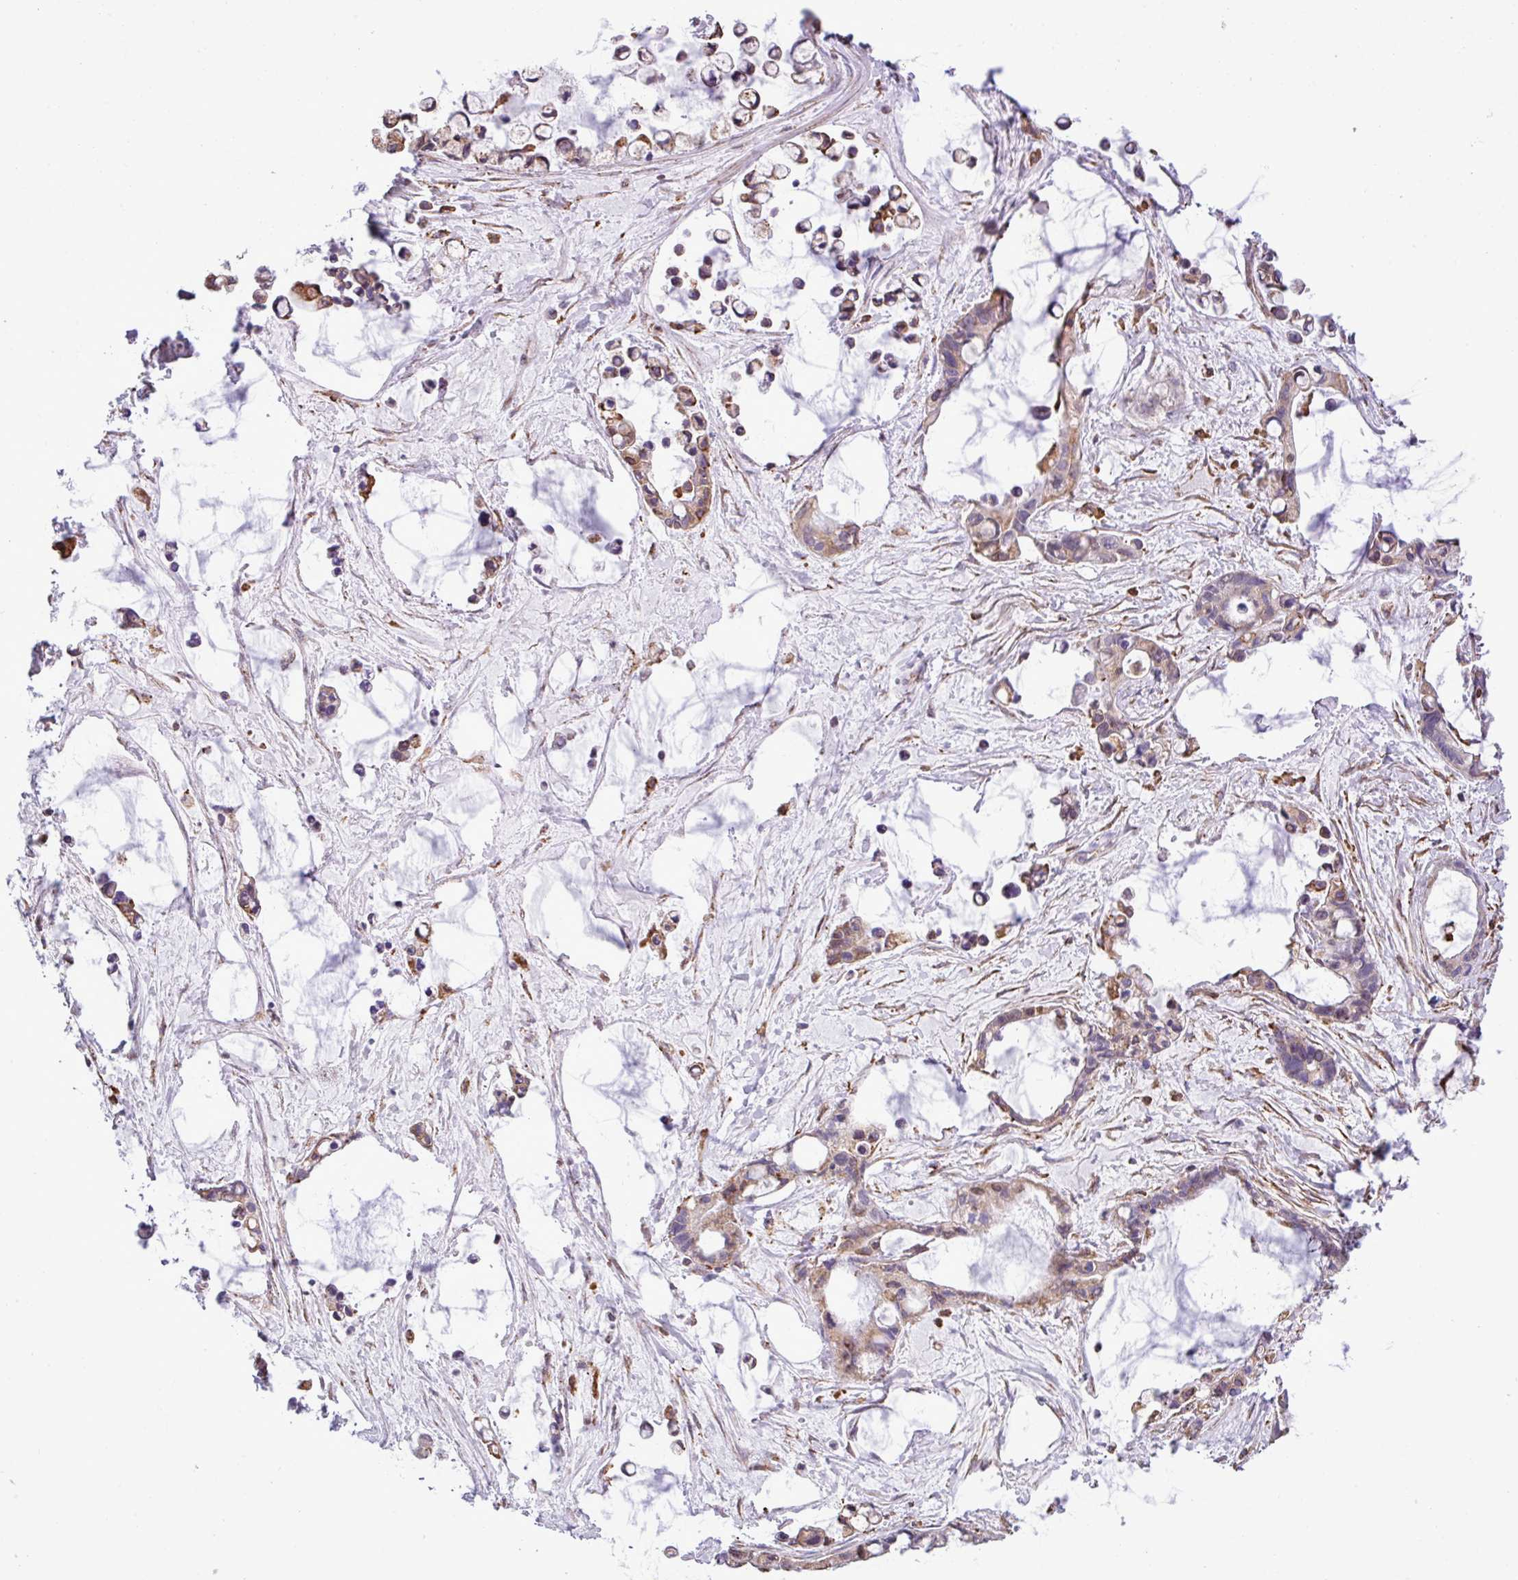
{"staining": {"intensity": "weak", "quantity": "<25%", "location": "cytoplasmic/membranous"}, "tissue": "ovarian cancer", "cell_type": "Tumor cells", "image_type": "cancer", "snomed": [{"axis": "morphology", "description": "Cystadenocarcinoma, mucinous, NOS"}, {"axis": "topography", "description": "Ovary"}], "caption": "There is no significant staining in tumor cells of ovarian cancer. The staining is performed using DAB (3,3'-diaminobenzidine) brown chromogen with nuclei counter-stained in using hematoxylin.", "gene": "ZSCAN5A", "patient": {"sex": "female", "age": 63}}